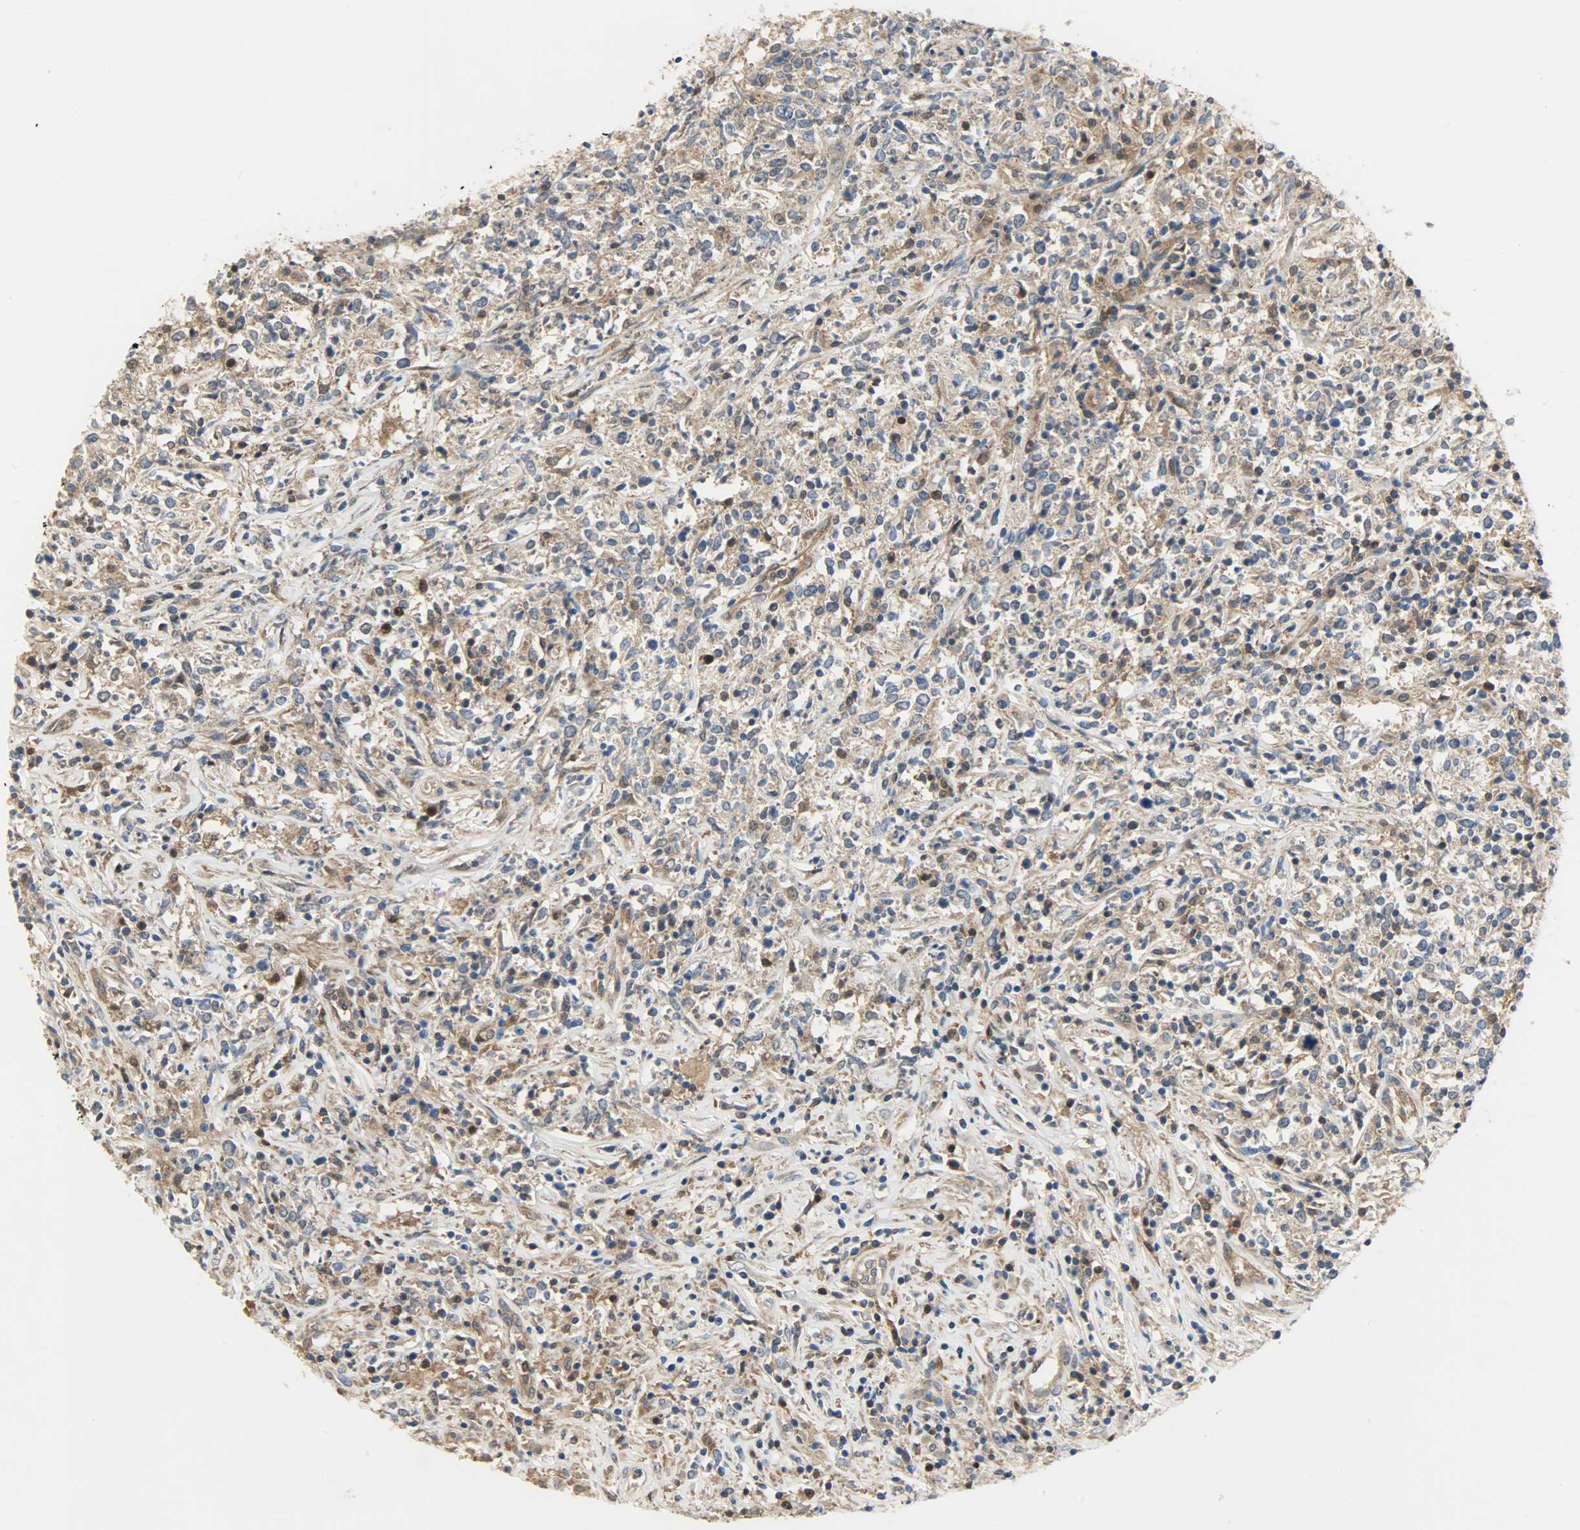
{"staining": {"intensity": "moderate", "quantity": ">75%", "location": "cytoplasmic/membranous"}, "tissue": "lymphoma", "cell_type": "Tumor cells", "image_type": "cancer", "snomed": [{"axis": "morphology", "description": "Malignant lymphoma, non-Hodgkin's type, High grade"}, {"axis": "topography", "description": "Lymph node"}], "caption": "Malignant lymphoma, non-Hodgkin's type (high-grade) stained with DAB (3,3'-diaminobenzidine) IHC reveals medium levels of moderate cytoplasmic/membranous expression in about >75% of tumor cells. (DAB (3,3'-diaminobenzidine) IHC with brightfield microscopy, high magnification).", "gene": "TRIM21", "patient": {"sex": "female", "age": 84}}